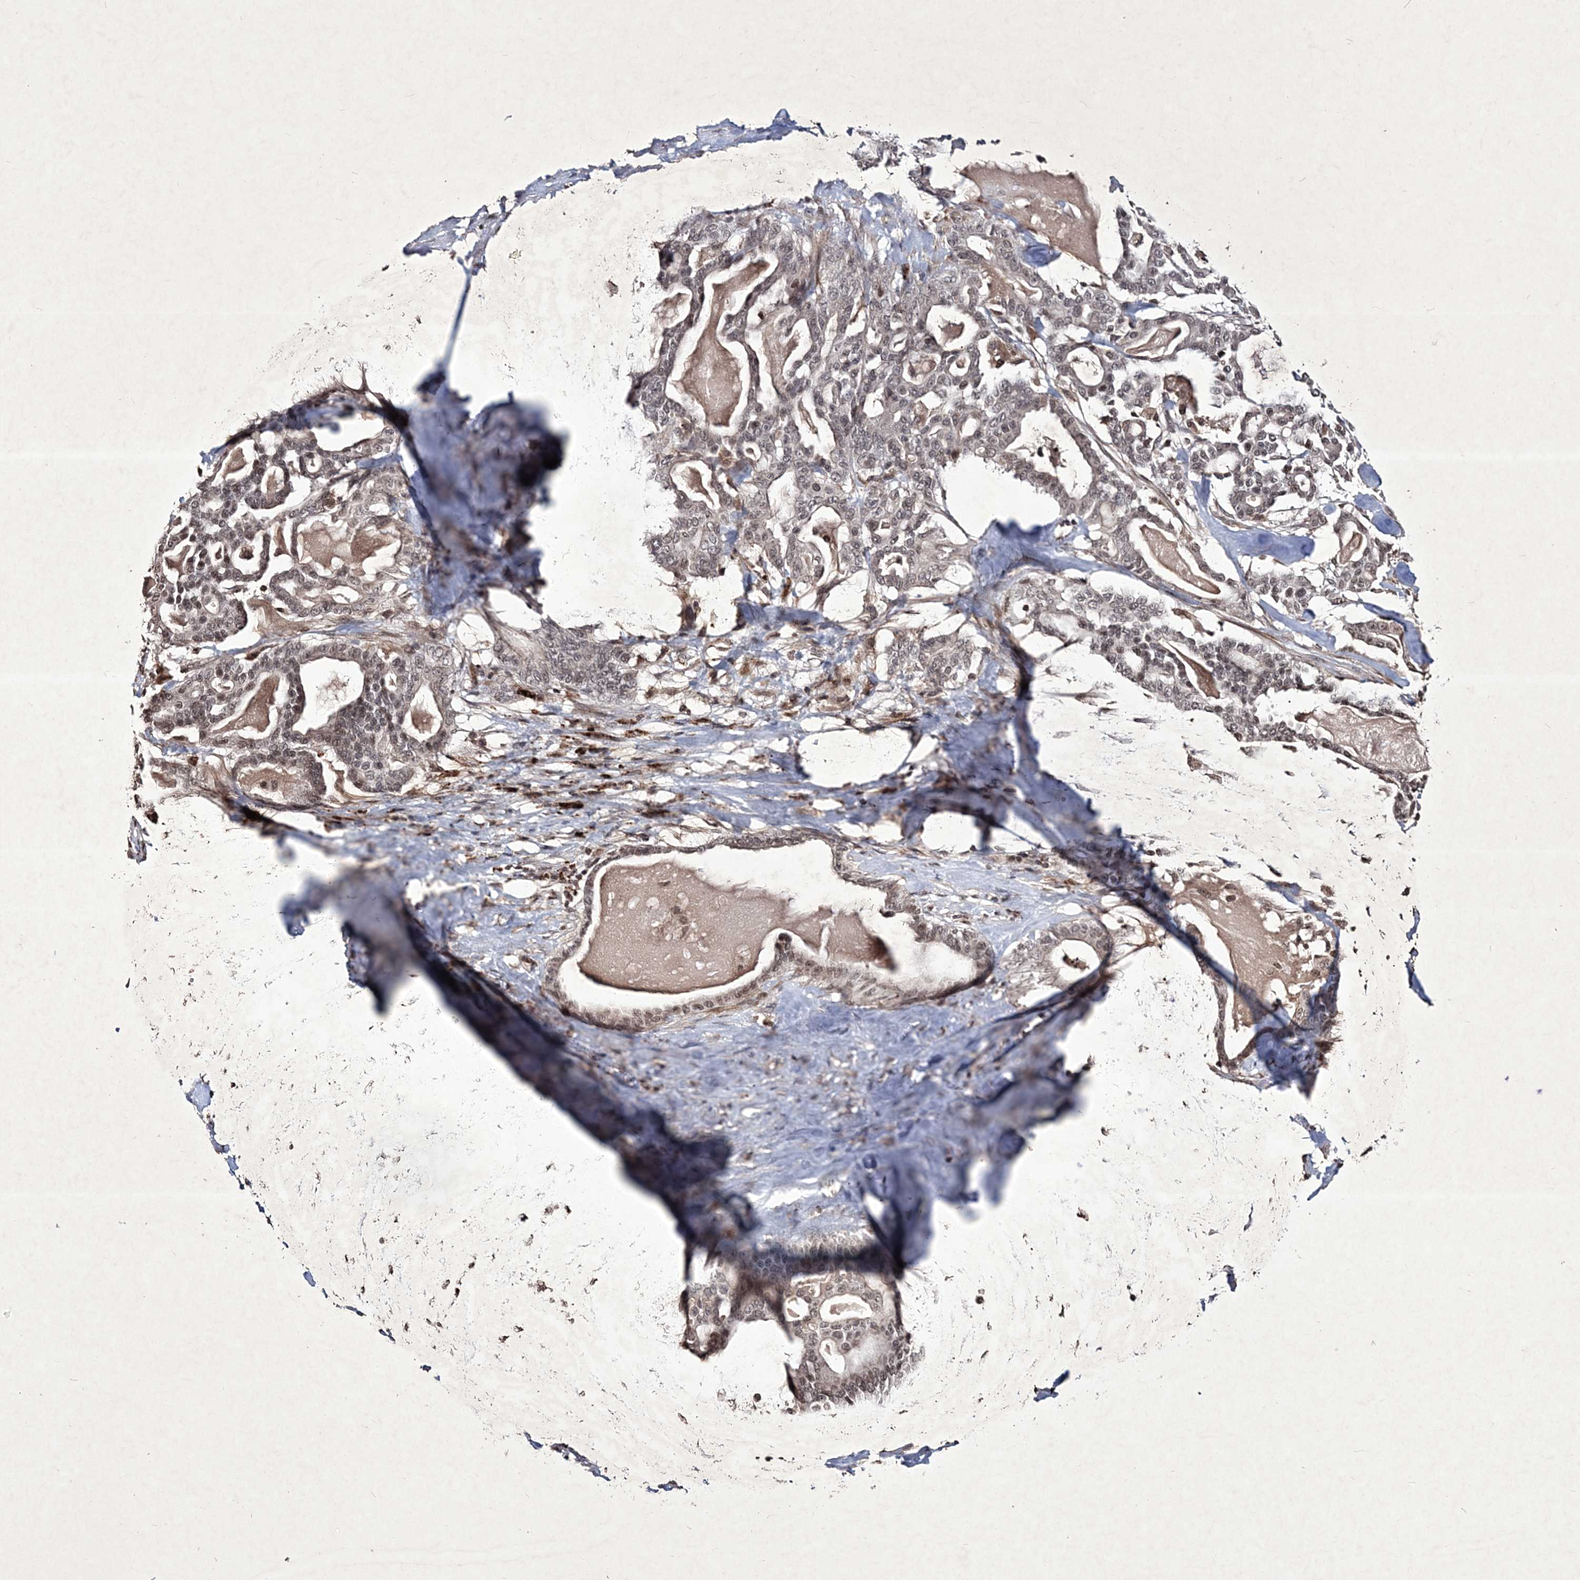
{"staining": {"intensity": "moderate", "quantity": ">75%", "location": "nuclear"}, "tissue": "pancreatic cancer", "cell_type": "Tumor cells", "image_type": "cancer", "snomed": [{"axis": "morphology", "description": "Adenocarcinoma, NOS"}, {"axis": "topography", "description": "Pancreas"}], "caption": "This photomicrograph demonstrates immunohistochemistry staining of adenocarcinoma (pancreatic), with medium moderate nuclear expression in approximately >75% of tumor cells.", "gene": "SOWAHB", "patient": {"sex": "male", "age": 63}}